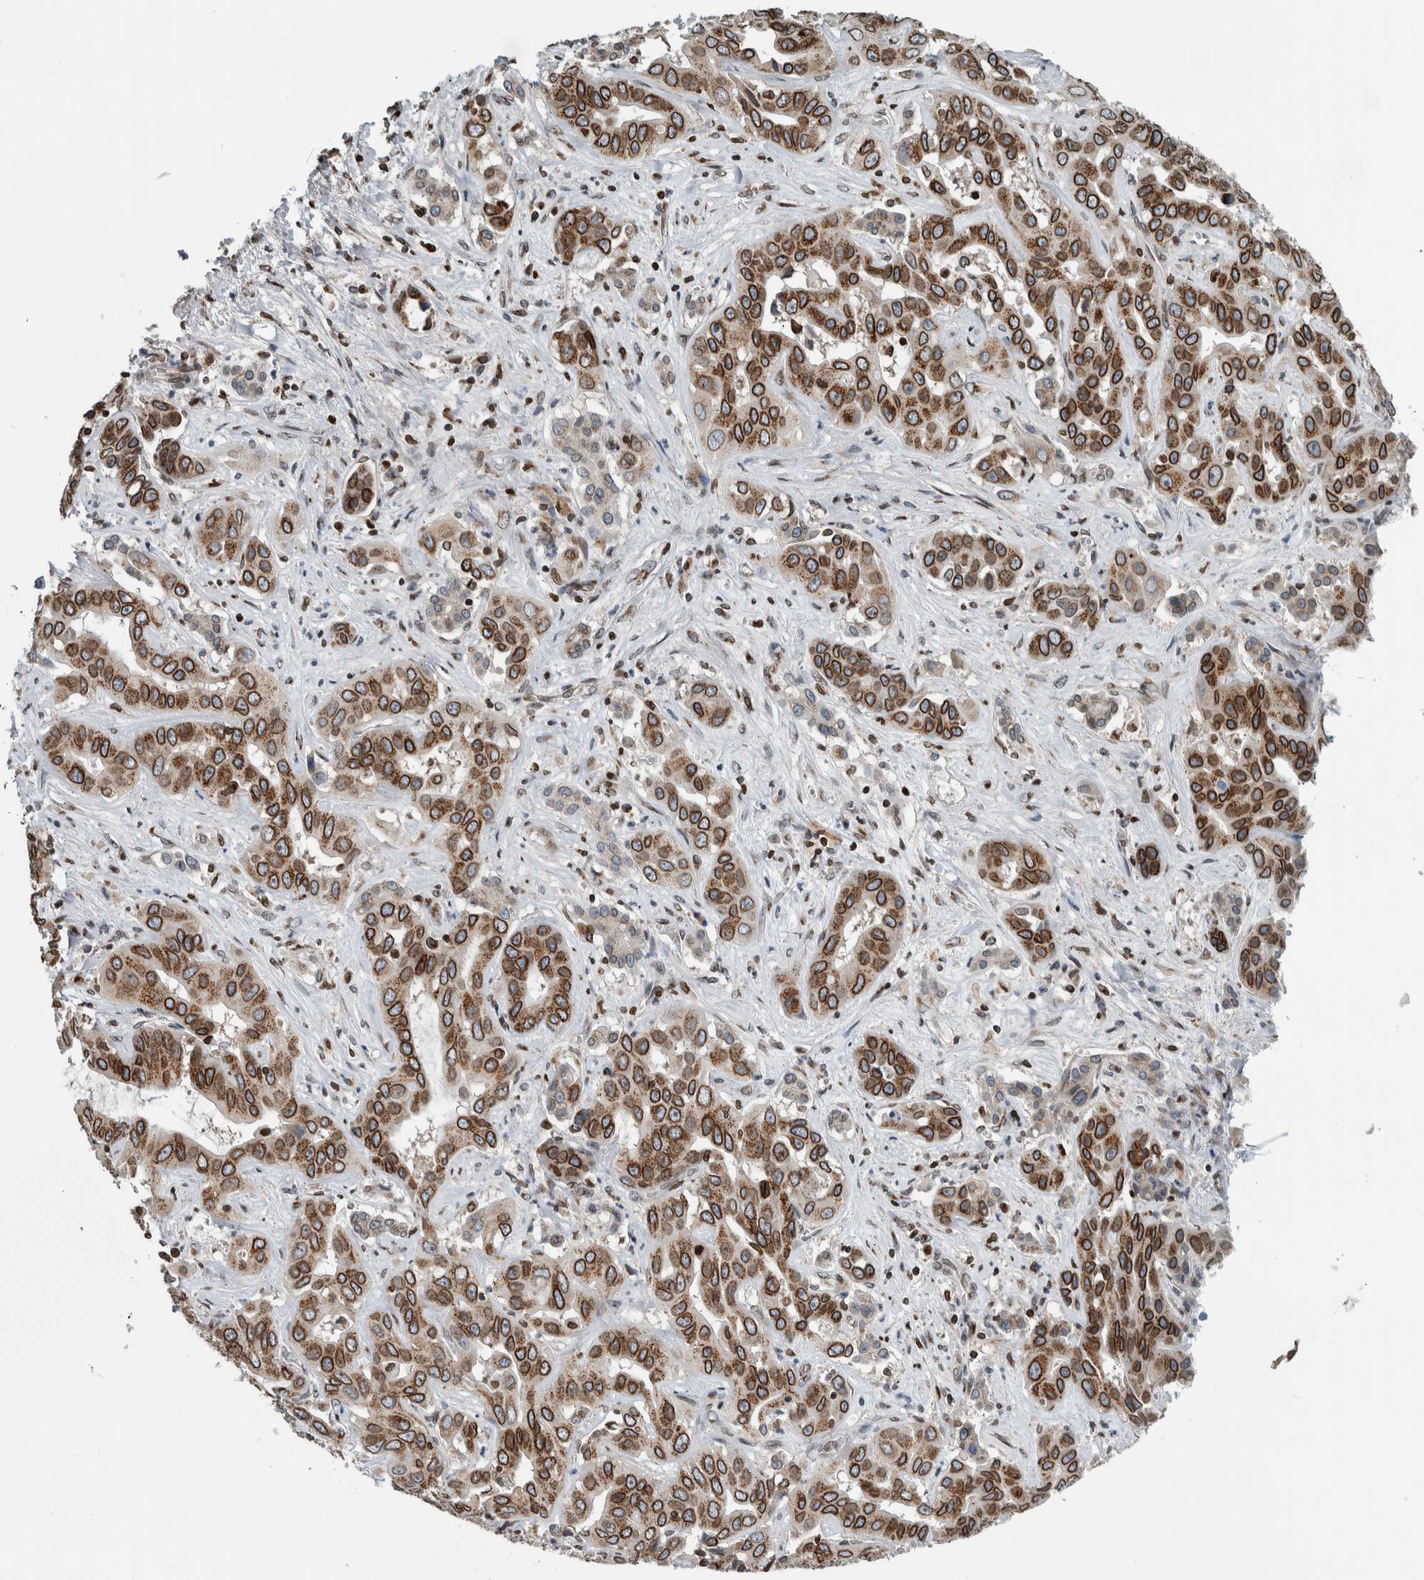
{"staining": {"intensity": "moderate", "quantity": ">75%", "location": "cytoplasmic/membranous,nuclear"}, "tissue": "liver cancer", "cell_type": "Tumor cells", "image_type": "cancer", "snomed": [{"axis": "morphology", "description": "Cholangiocarcinoma"}, {"axis": "topography", "description": "Liver"}], "caption": "Tumor cells show moderate cytoplasmic/membranous and nuclear staining in about >75% of cells in cholangiocarcinoma (liver).", "gene": "FAM135B", "patient": {"sex": "female", "age": 52}}